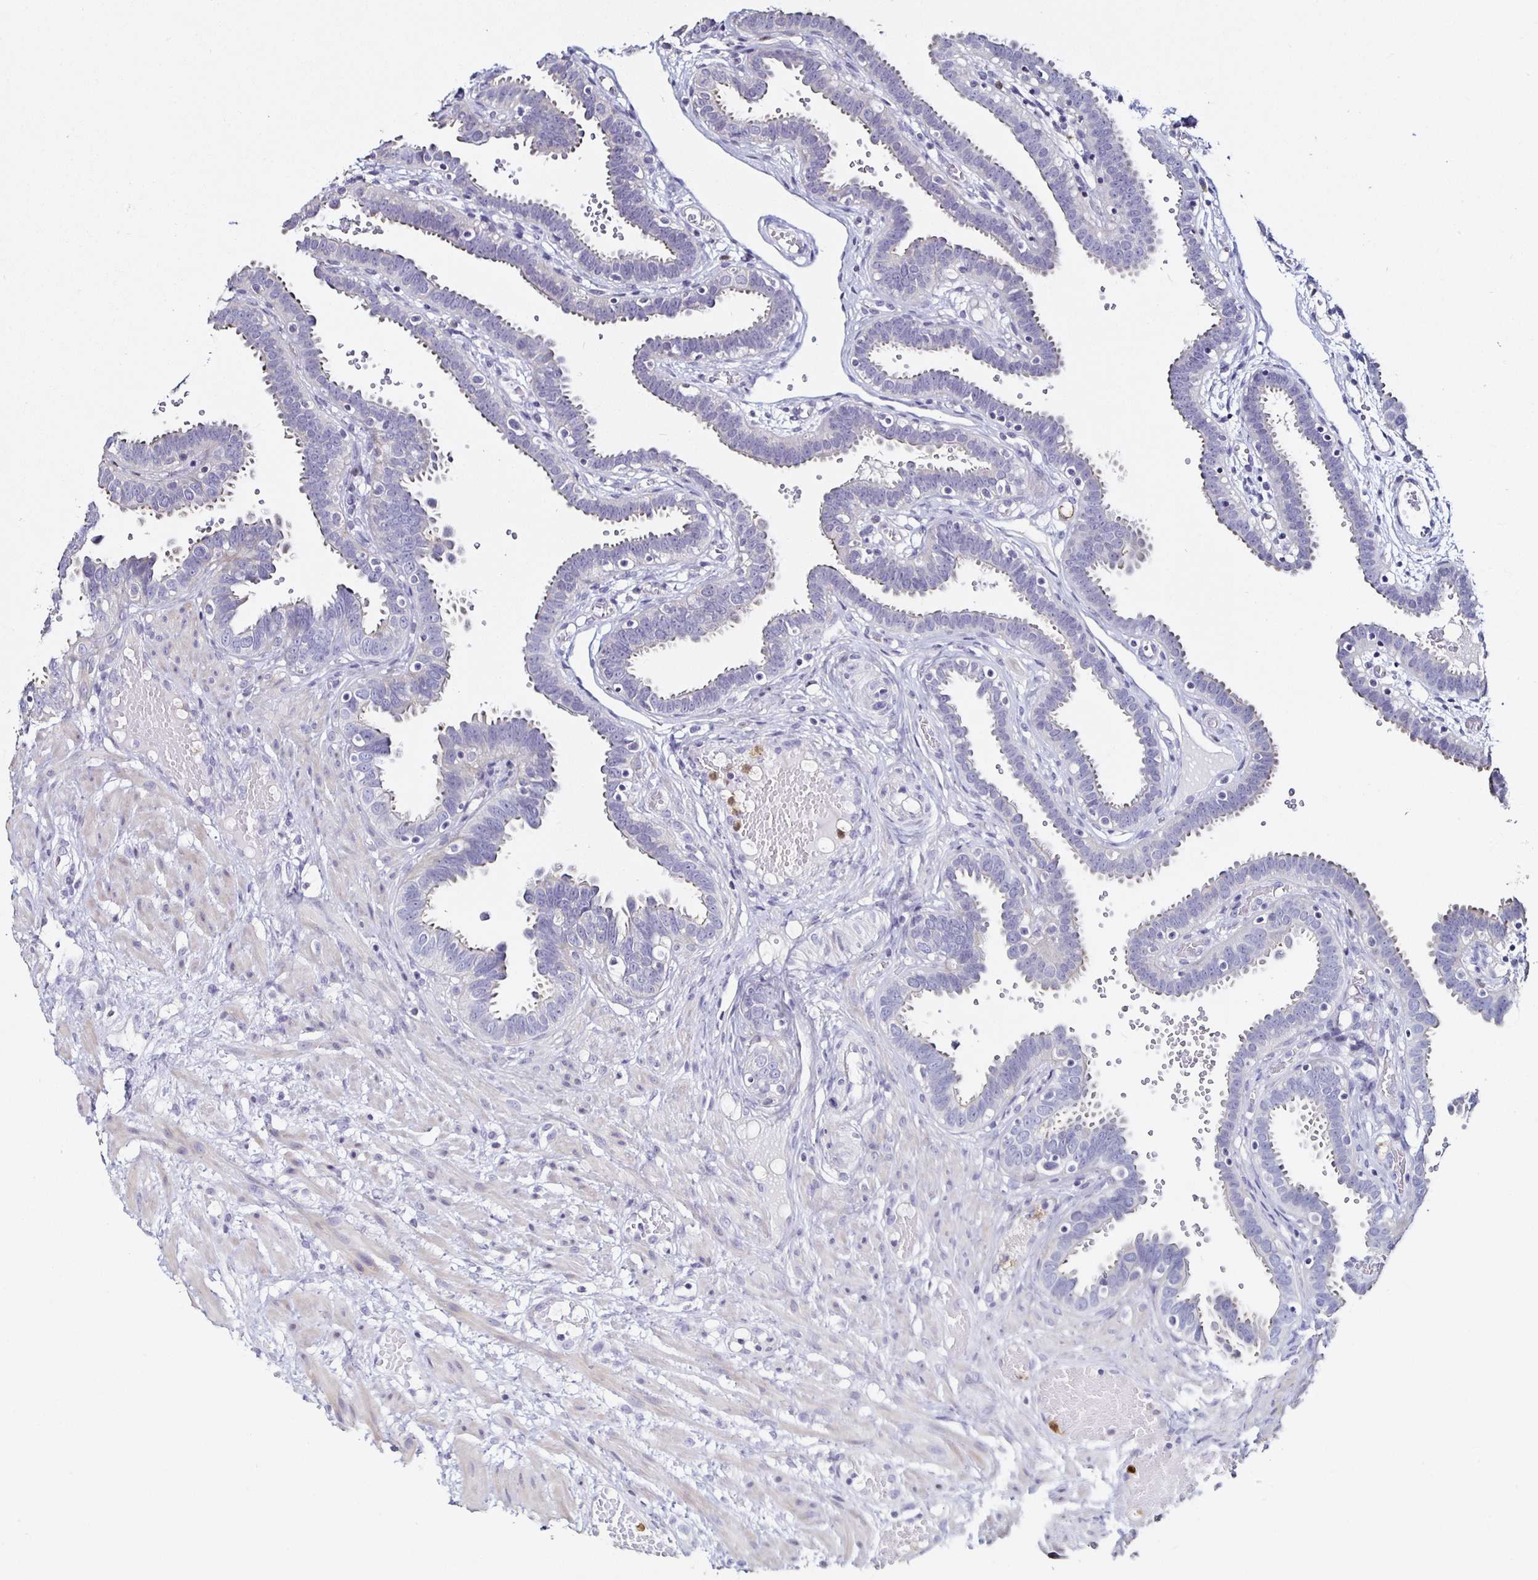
{"staining": {"intensity": "negative", "quantity": "none", "location": "none"}, "tissue": "fallopian tube", "cell_type": "Glandular cells", "image_type": "normal", "snomed": [{"axis": "morphology", "description": "Normal tissue, NOS"}, {"axis": "topography", "description": "Fallopian tube"}], "caption": "Immunohistochemical staining of unremarkable fallopian tube exhibits no significant positivity in glandular cells. Brightfield microscopy of IHC stained with DAB (brown) and hematoxylin (blue), captured at high magnification.", "gene": "TLR4", "patient": {"sex": "female", "age": 37}}